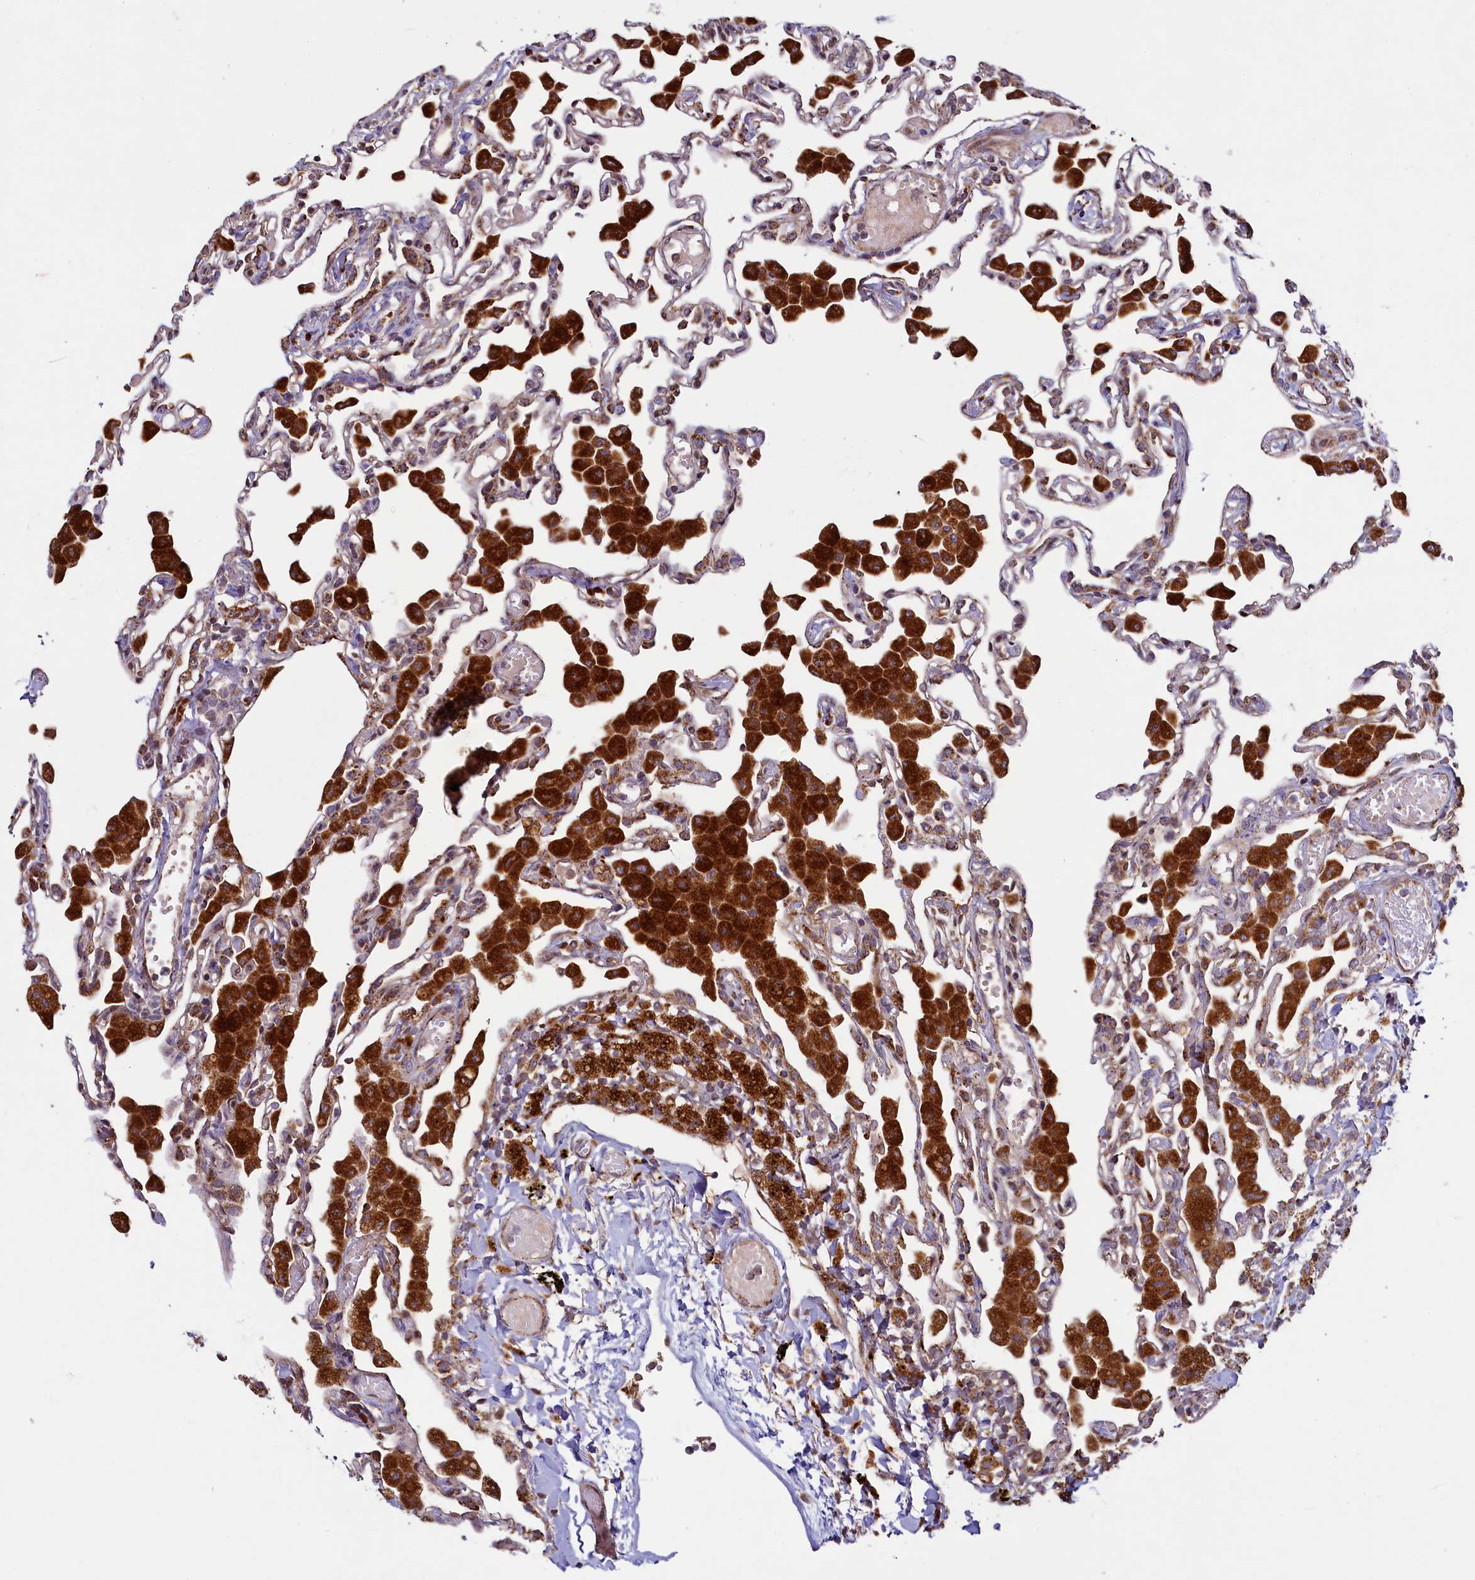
{"staining": {"intensity": "moderate", "quantity": "25%-75%", "location": "cytoplasmic/membranous"}, "tissue": "lung", "cell_type": "Alveolar cells", "image_type": "normal", "snomed": [{"axis": "morphology", "description": "Normal tissue, NOS"}, {"axis": "topography", "description": "Bronchus"}, {"axis": "topography", "description": "Lung"}], "caption": "Lung stained with immunohistochemistry (IHC) demonstrates moderate cytoplasmic/membranous positivity in approximately 25%-75% of alveolar cells.", "gene": "ZNF577", "patient": {"sex": "female", "age": 49}}